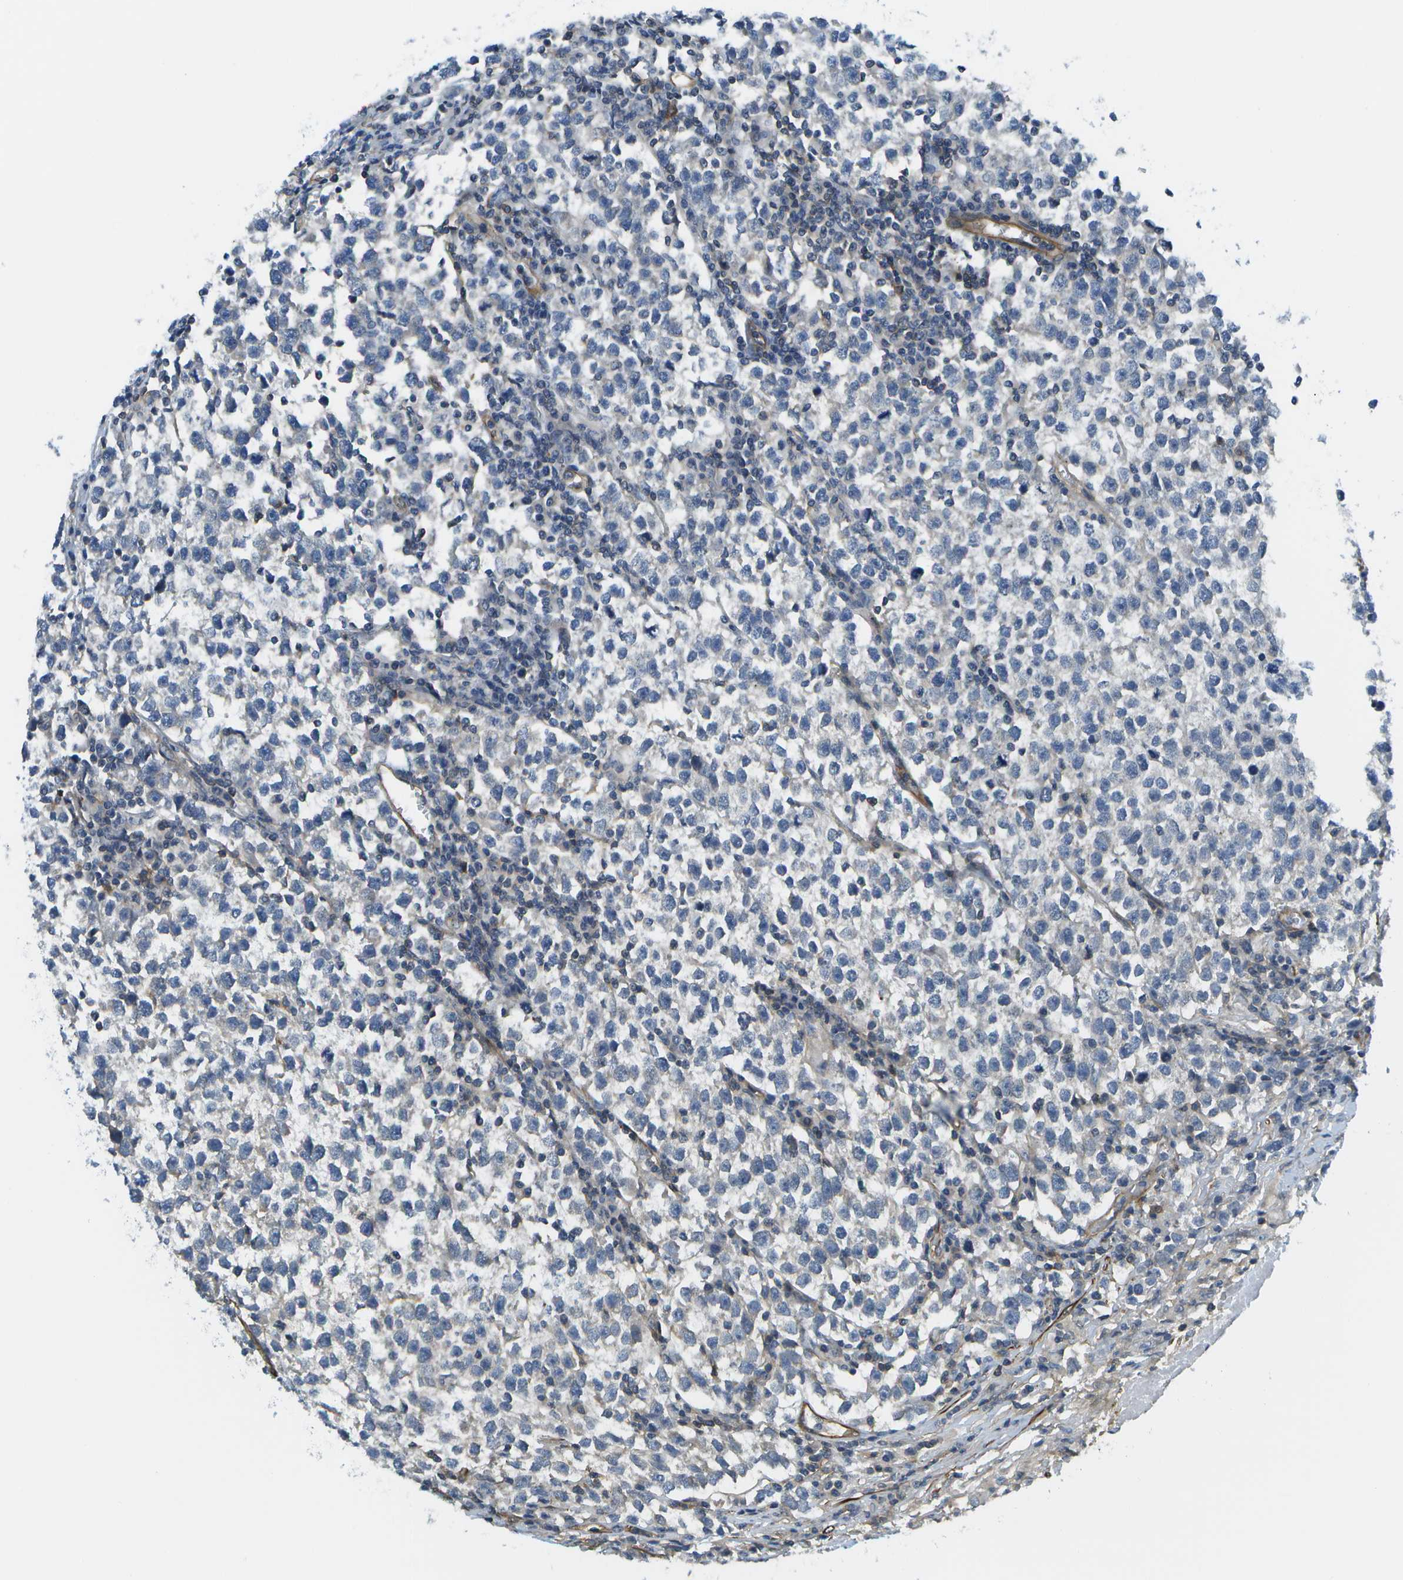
{"staining": {"intensity": "negative", "quantity": "none", "location": "none"}, "tissue": "testis cancer", "cell_type": "Tumor cells", "image_type": "cancer", "snomed": [{"axis": "morphology", "description": "Normal tissue, NOS"}, {"axis": "morphology", "description": "Seminoma, NOS"}, {"axis": "topography", "description": "Testis"}], "caption": "DAB immunohistochemical staining of human testis cancer demonstrates no significant positivity in tumor cells.", "gene": "KIAA0040", "patient": {"sex": "male", "age": 43}}